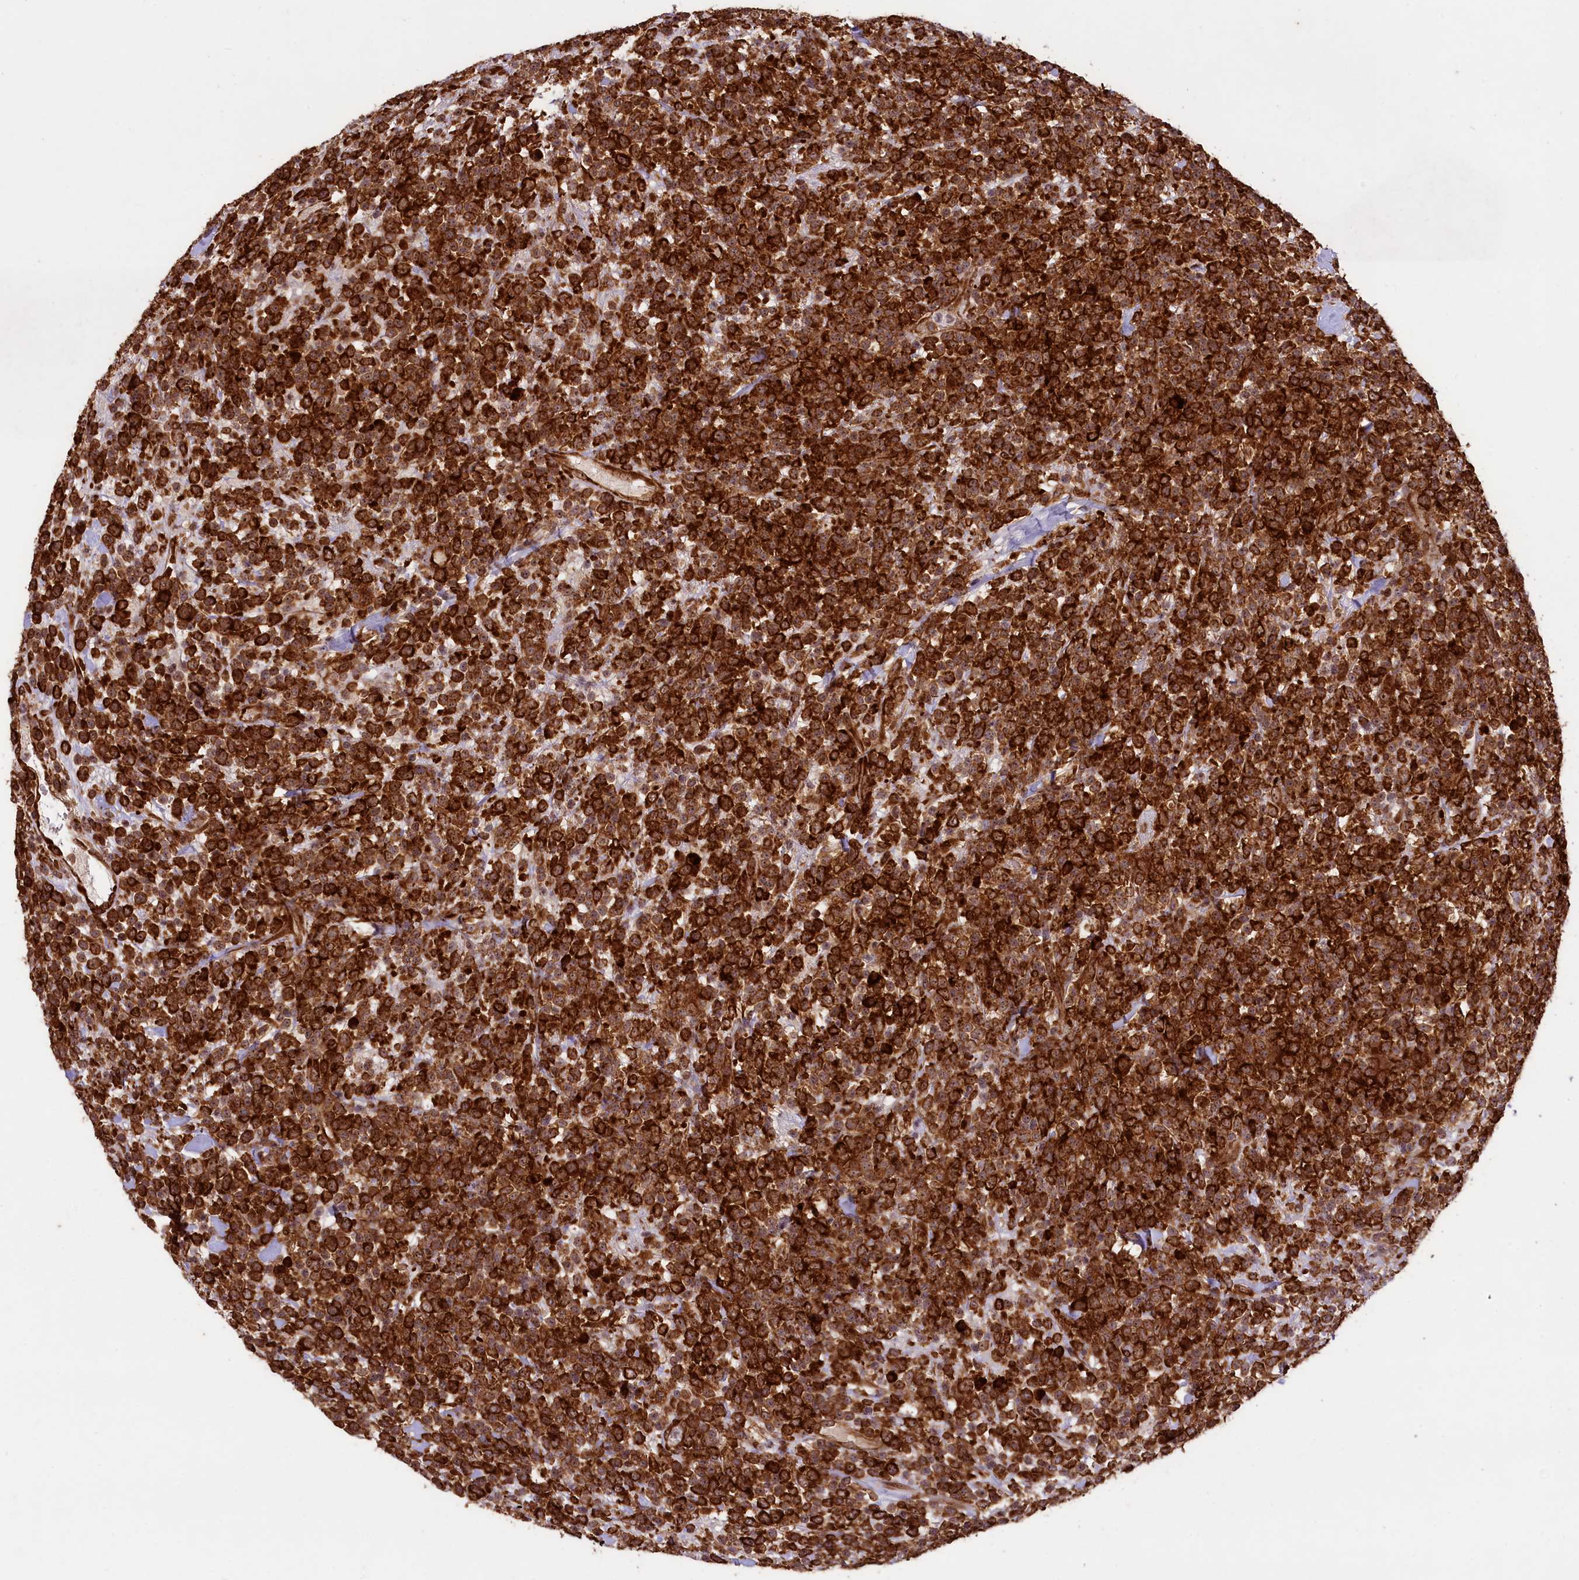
{"staining": {"intensity": "strong", "quantity": ">75%", "location": "cytoplasmic/membranous"}, "tissue": "lymphoma", "cell_type": "Tumor cells", "image_type": "cancer", "snomed": [{"axis": "morphology", "description": "Malignant lymphoma, non-Hodgkin's type, High grade"}, {"axis": "topography", "description": "Colon"}], "caption": "Immunohistochemical staining of malignant lymphoma, non-Hodgkin's type (high-grade) shows high levels of strong cytoplasmic/membranous protein positivity in about >75% of tumor cells.", "gene": "LARP4", "patient": {"sex": "female", "age": 53}}